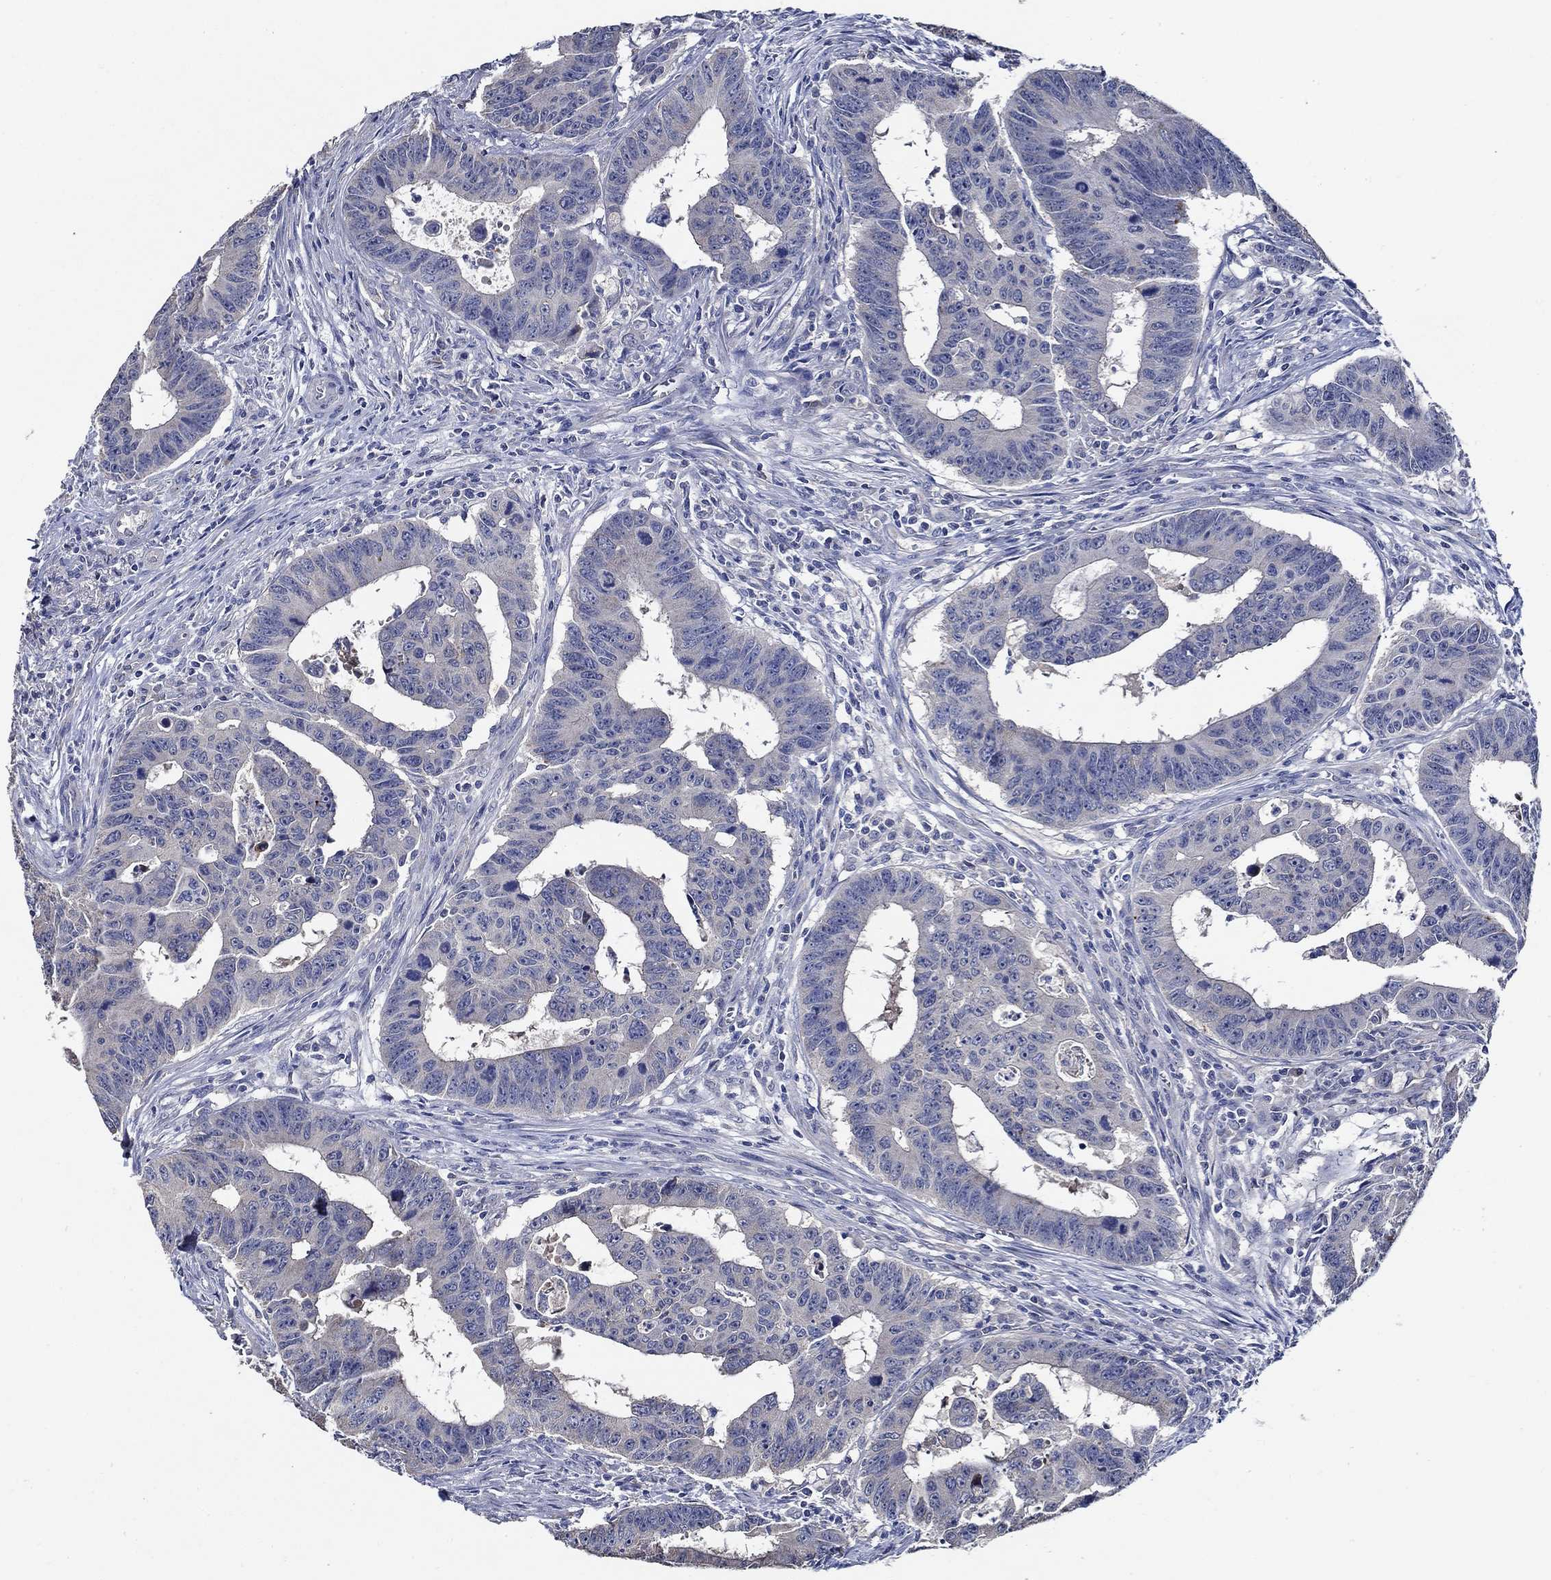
{"staining": {"intensity": "negative", "quantity": "none", "location": "none"}, "tissue": "colorectal cancer", "cell_type": "Tumor cells", "image_type": "cancer", "snomed": [{"axis": "morphology", "description": "Adenocarcinoma, NOS"}, {"axis": "topography", "description": "Appendix"}, {"axis": "topography", "description": "Colon"}, {"axis": "topography", "description": "Cecum"}, {"axis": "topography", "description": "Colon asc"}], "caption": "Protein analysis of colorectal cancer displays no significant positivity in tumor cells.", "gene": "WDR53", "patient": {"sex": "female", "age": 85}}